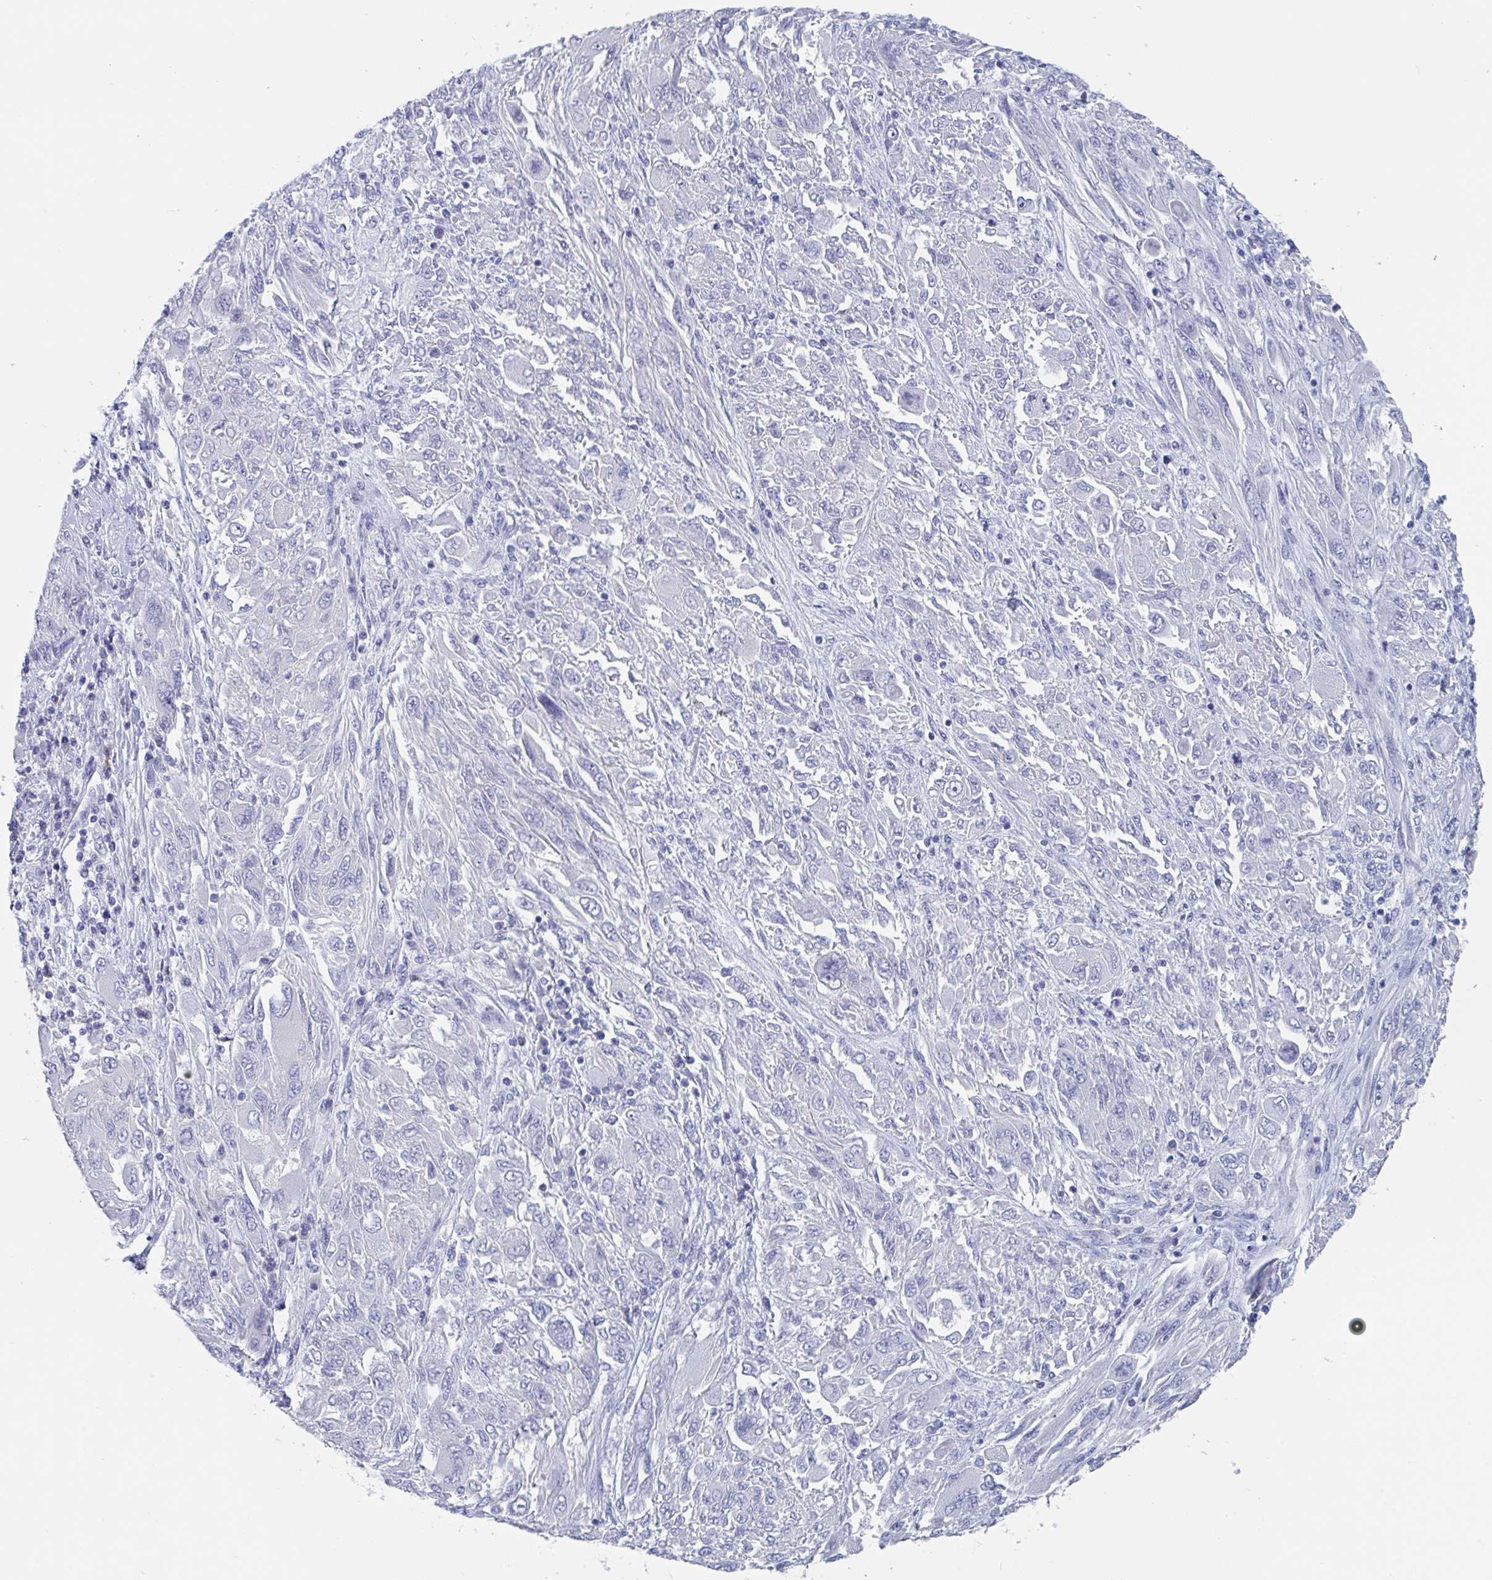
{"staining": {"intensity": "negative", "quantity": "none", "location": "none"}, "tissue": "melanoma", "cell_type": "Tumor cells", "image_type": "cancer", "snomed": [{"axis": "morphology", "description": "Malignant melanoma, NOS"}, {"axis": "topography", "description": "Skin"}], "caption": "Immunohistochemical staining of human malignant melanoma exhibits no significant positivity in tumor cells.", "gene": "DPEP3", "patient": {"sex": "female", "age": 91}}